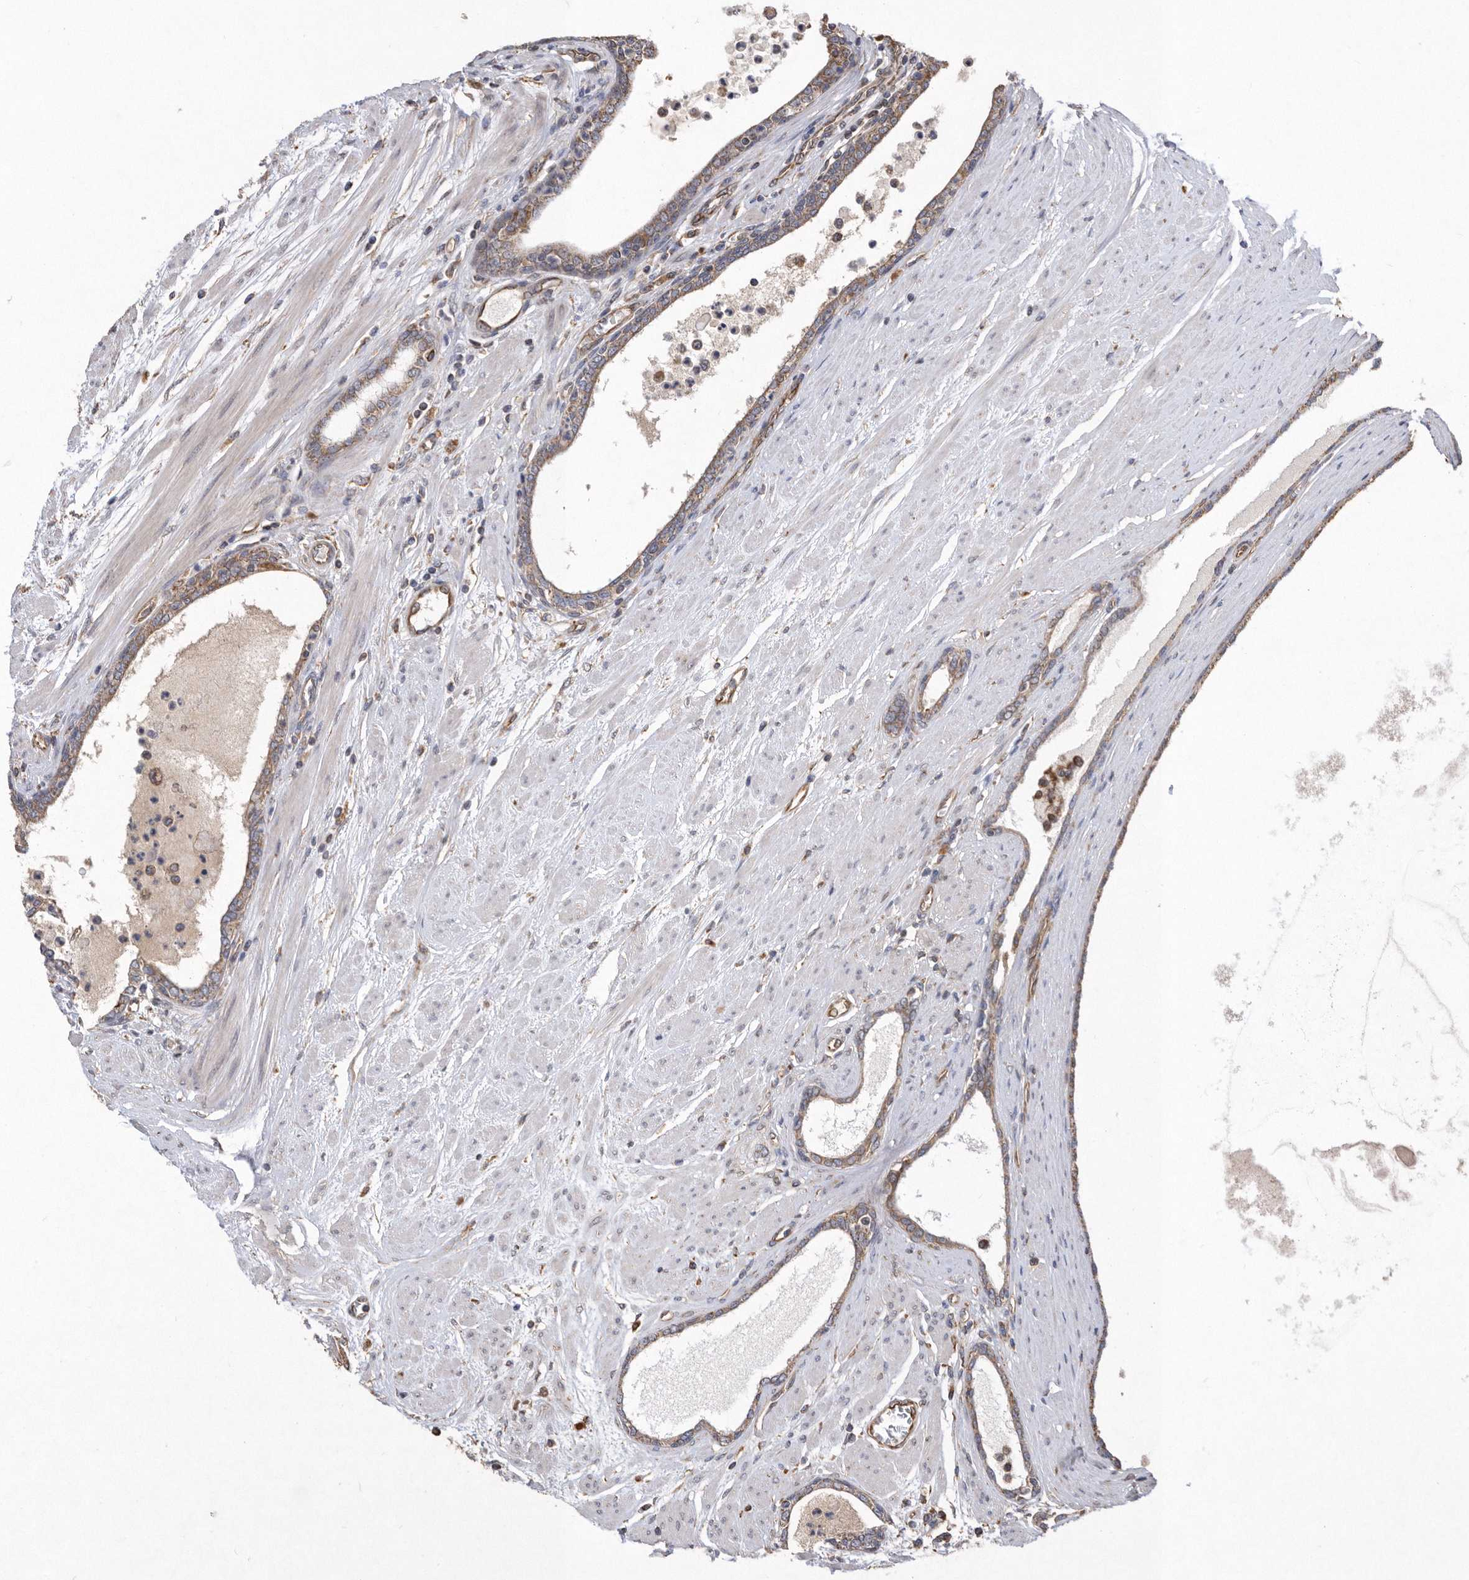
{"staining": {"intensity": "moderate", "quantity": ">75%", "location": "cytoplasmic/membranous"}, "tissue": "prostate cancer", "cell_type": "Tumor cells", "image_type": "cancer", "snomed": [{"axis": "morphology", "description": "Adenocarcinoma, Low grade"}, {"axis": "topography", "description": "Prostate"}], "caption": "This histopathology image displays IHC staining of adenocarcinoma (low-grade) (prostate), with medium moderate cytoplasmic/membranous positivity in approximately >75% of tumor cells.", "gene": "PON2", "patient": {"sex": "male", "age": 60}}